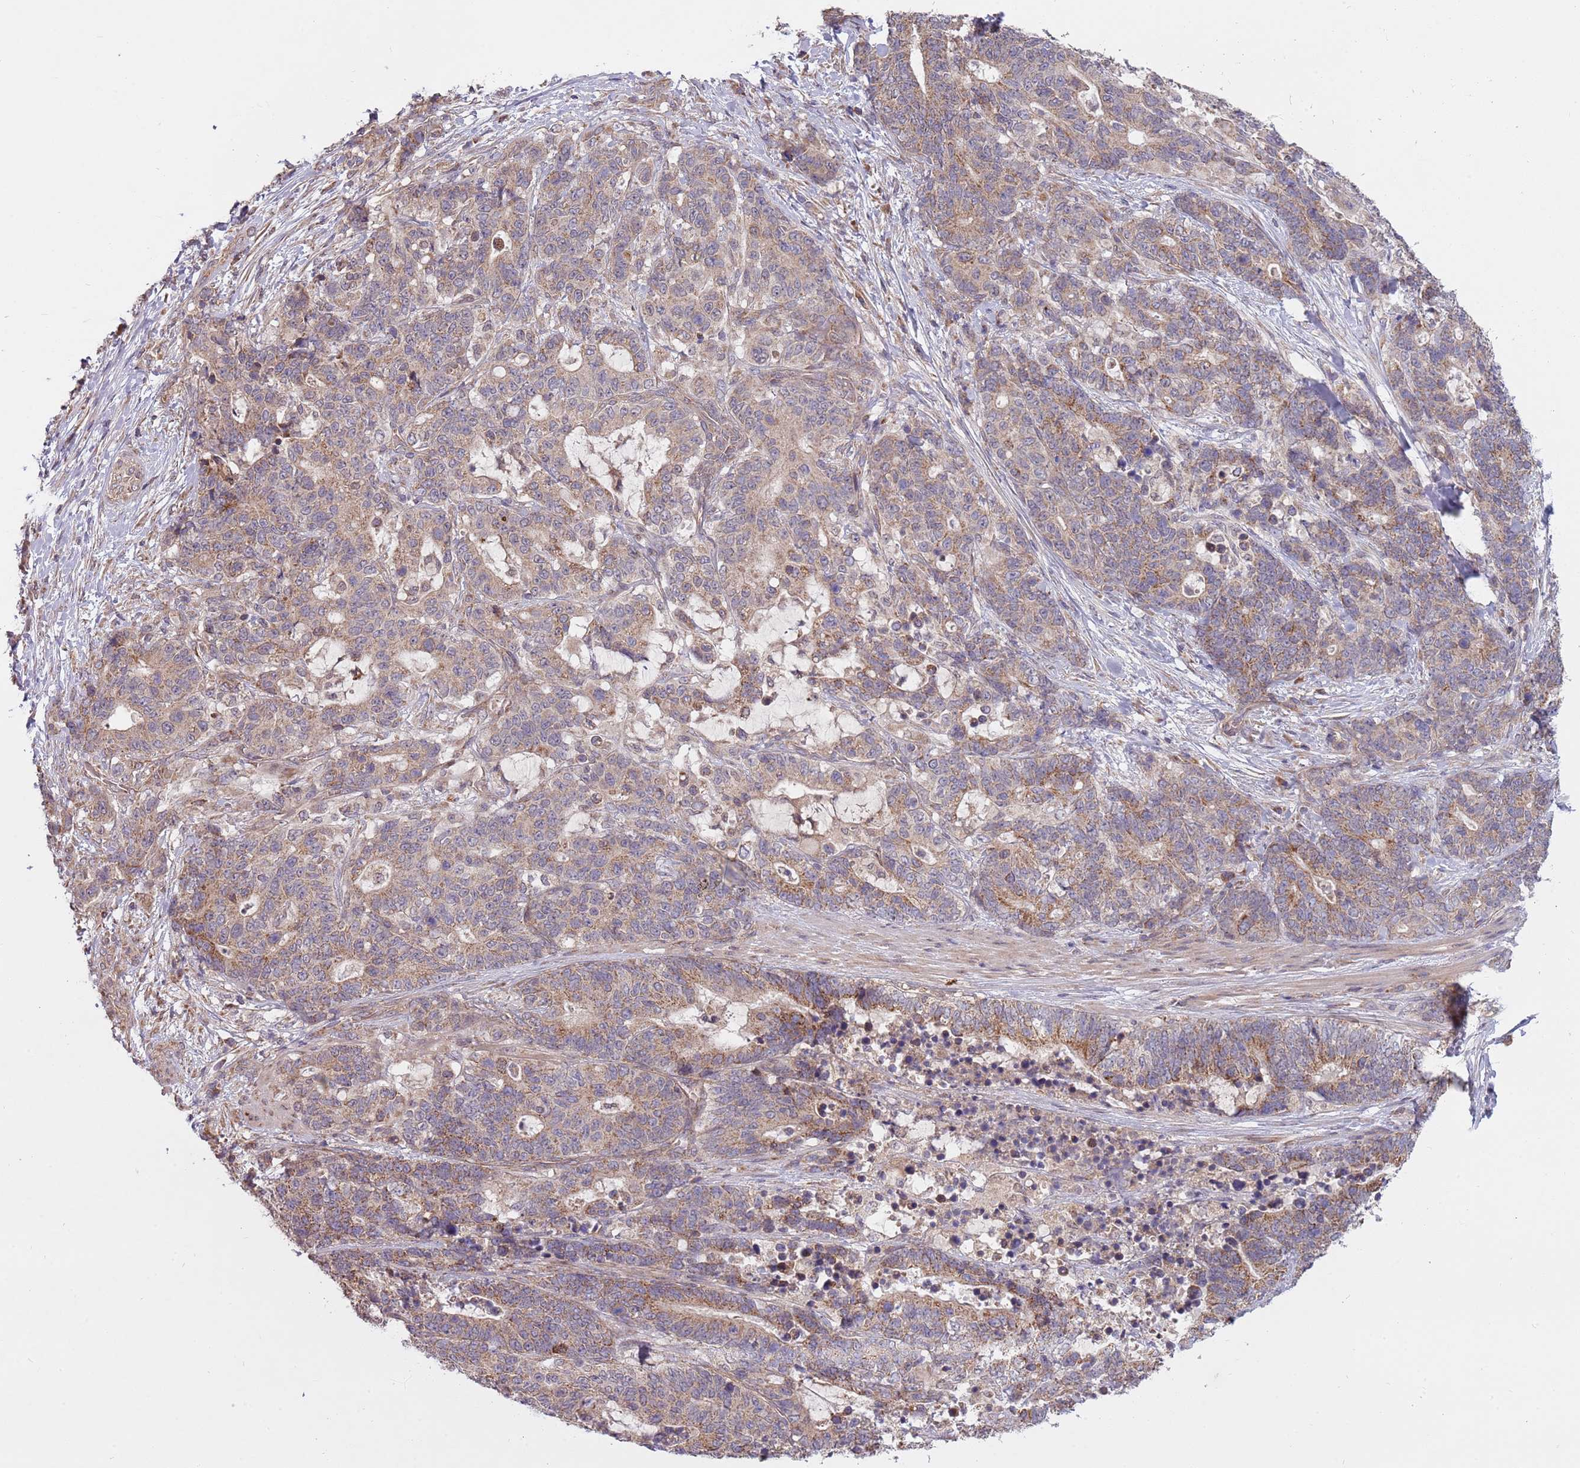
{"staining": {"intensity": "moderate", "quantity": "<25%", "location": "cytoplasmic/membranous"}, "tissue": "stomach cancer", "cell_type": "Tumor cells", "image_type": "cancer", "snomed": [{"axis": "morphology", "description": "Normal tissue, NOS"}, {"axis": "morphology", "description": "Adenocarcinoma, NOS"}, {"axis": "topography", "description": "Stomach"}], "caption": "Moderate cytoplasmic/membranous positivity is present in about <25% of tumor cells in stomach cancer.", "gene": "RNF181", "patient": {"sex": "female", "age": 64}}